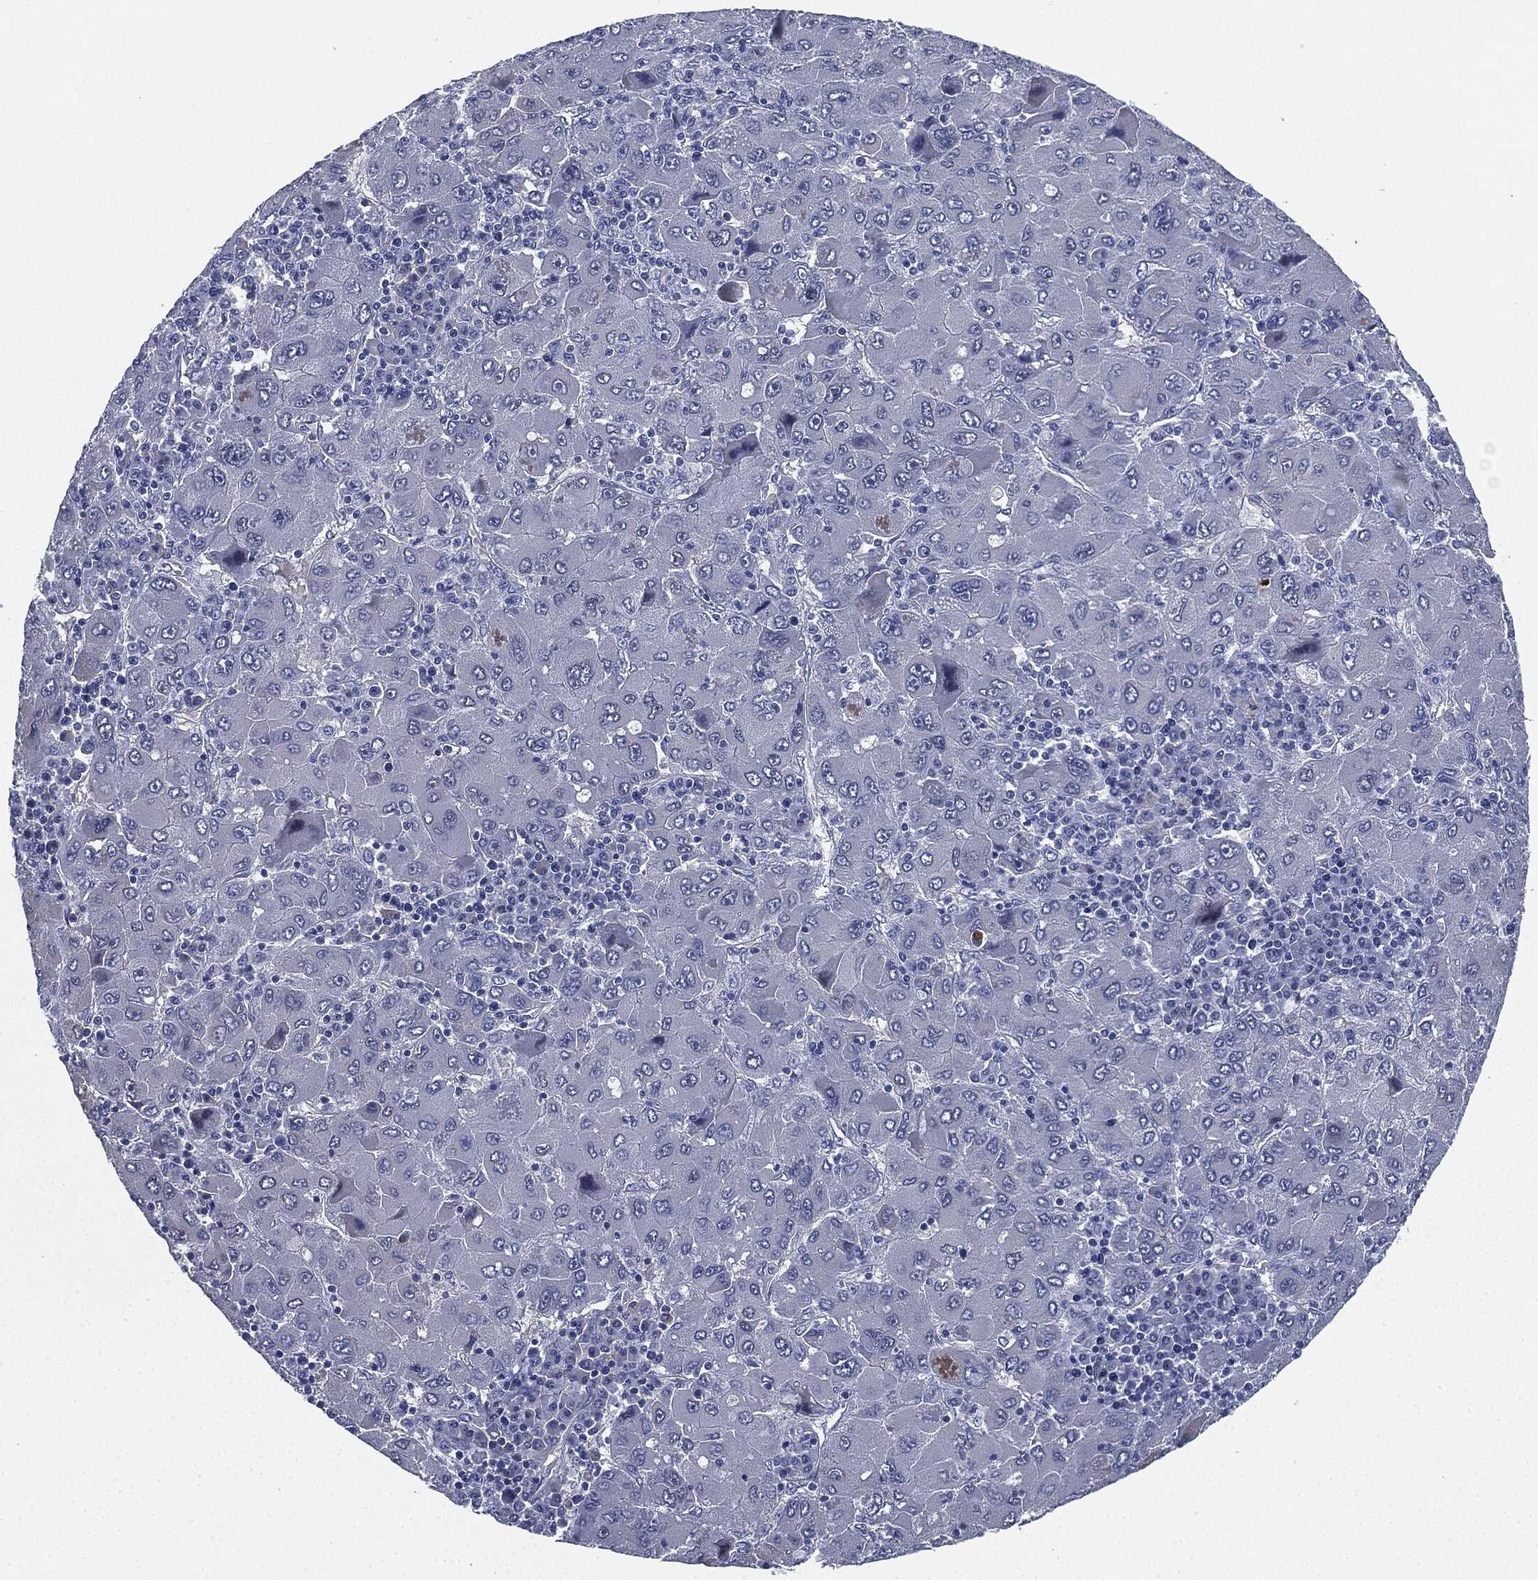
{"staining": {"intensity": "negative", "quantity": "none", "location": "none"}, "tissue": "liver cancer", "cell_type": "Tumor cells", "image_type": "cancer", "snomed": [{"axis": "morphology", "description": "Carcinoma, Hepatocellular, NOS"}, {"axis": "topography", "description": "Liver"}], "caption": "The photomicrograph exhibits no significant staining in tumor cells of liver hepatocellular carcinoma. (Immunohistochemistry, brightfield microscopy, high magnification).", "gene": "SHROOM2", "patient": {"sex": "male", "age": 75}}